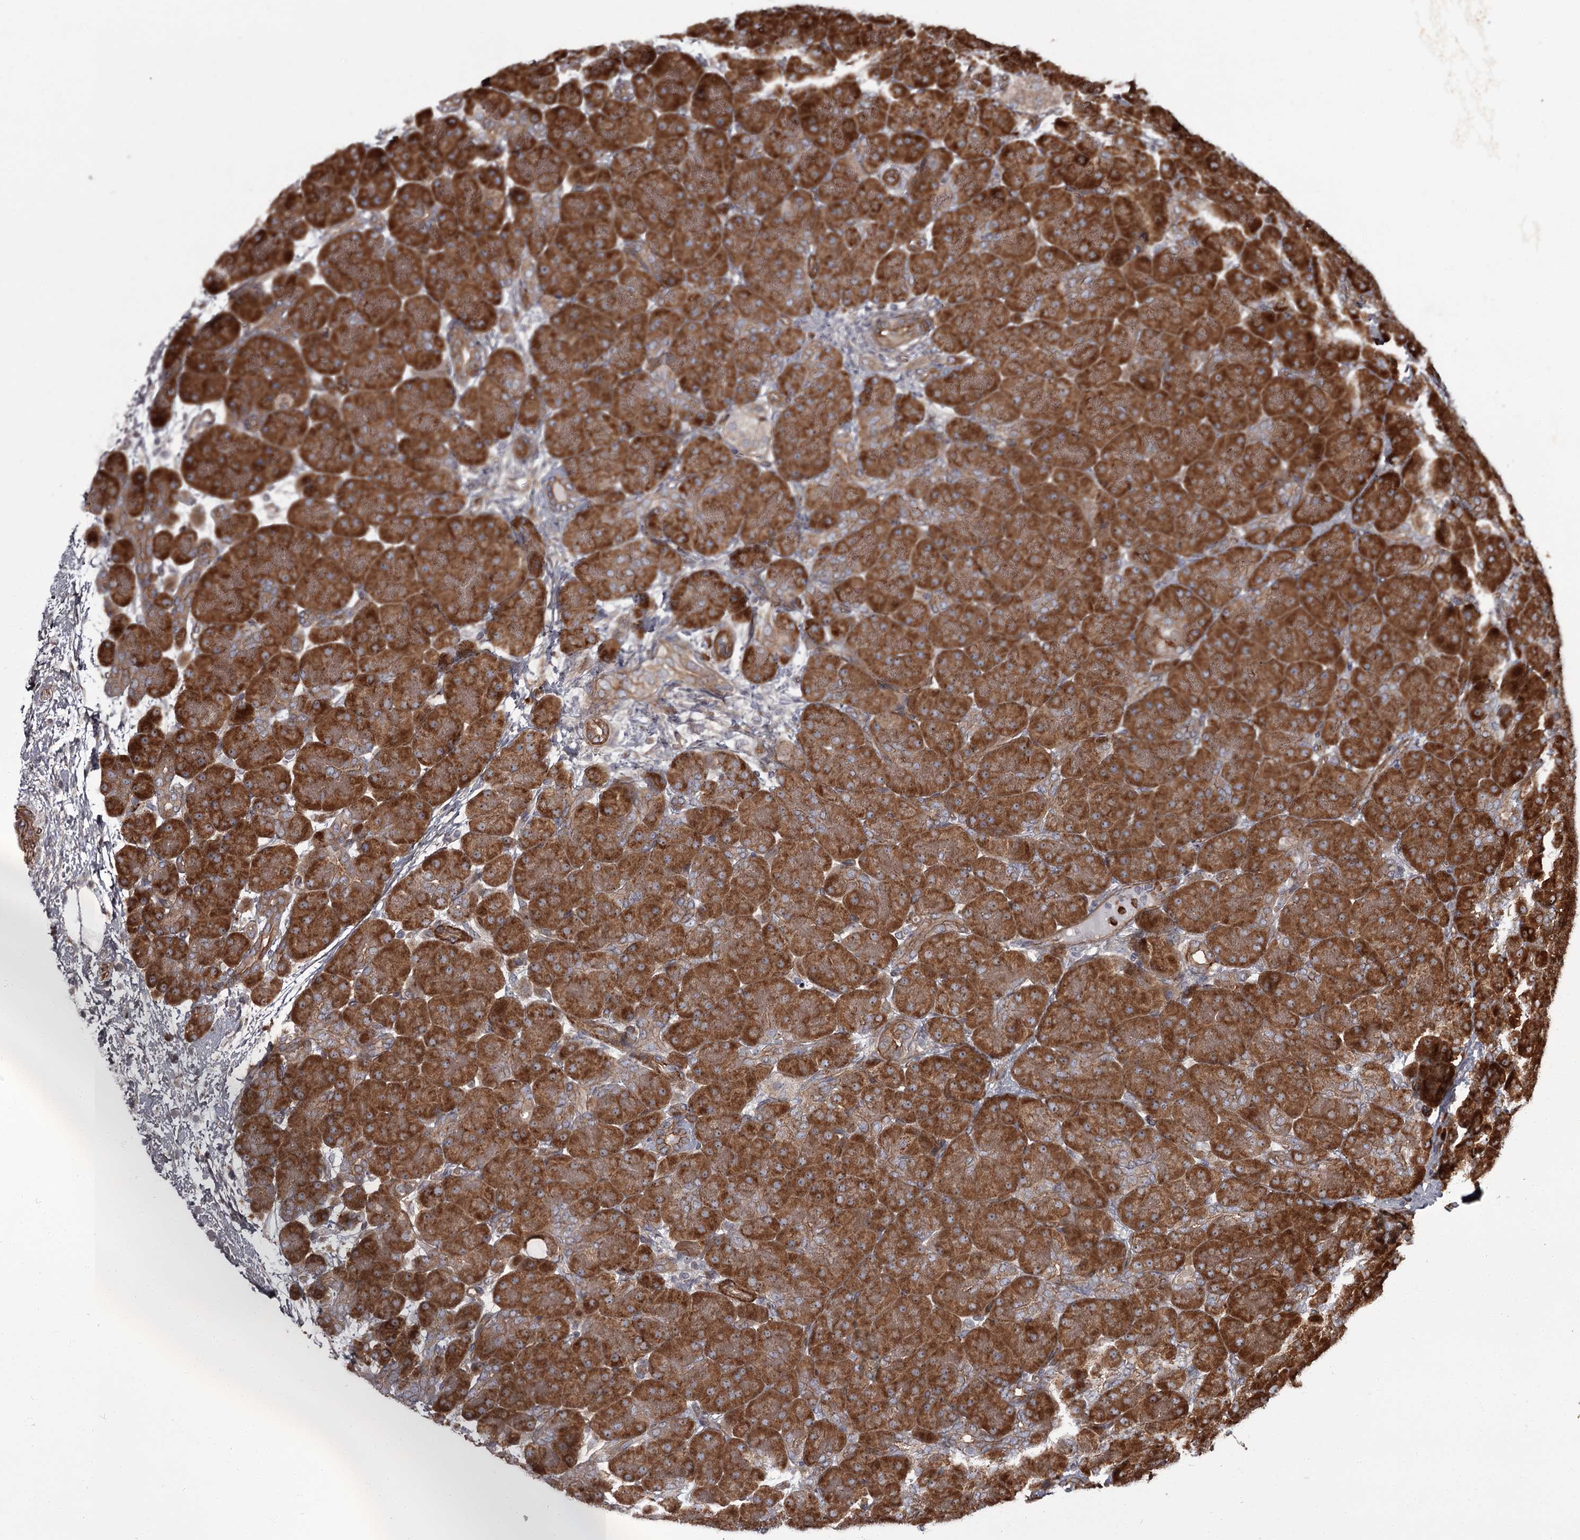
{"staining": {"intensity": "strong", "quantity": ">75%", "location": "cytoplasmic/membranous"}, "tissue": "pancreas", "cell_type": "Exocrine glandular cells", "image_type": "normal", "snomed": [{"axis": "morphology", "description": "Normal tissue, NOS"}, {"axis": "topography", "description": "Pancreas"}], "caption": "Immunohistochemical staining of benign human pancreas exhibits strong cytoplasmic/membranous protein expression in approximately >75% of exocrine glandular cells. The staining is performed using DAB brown chromogen to label protein expression. The nuclei are counter-stained blue using hematoxylin.", "gene": "THAP9", "patient": {"sex": "male", "age": 66}}